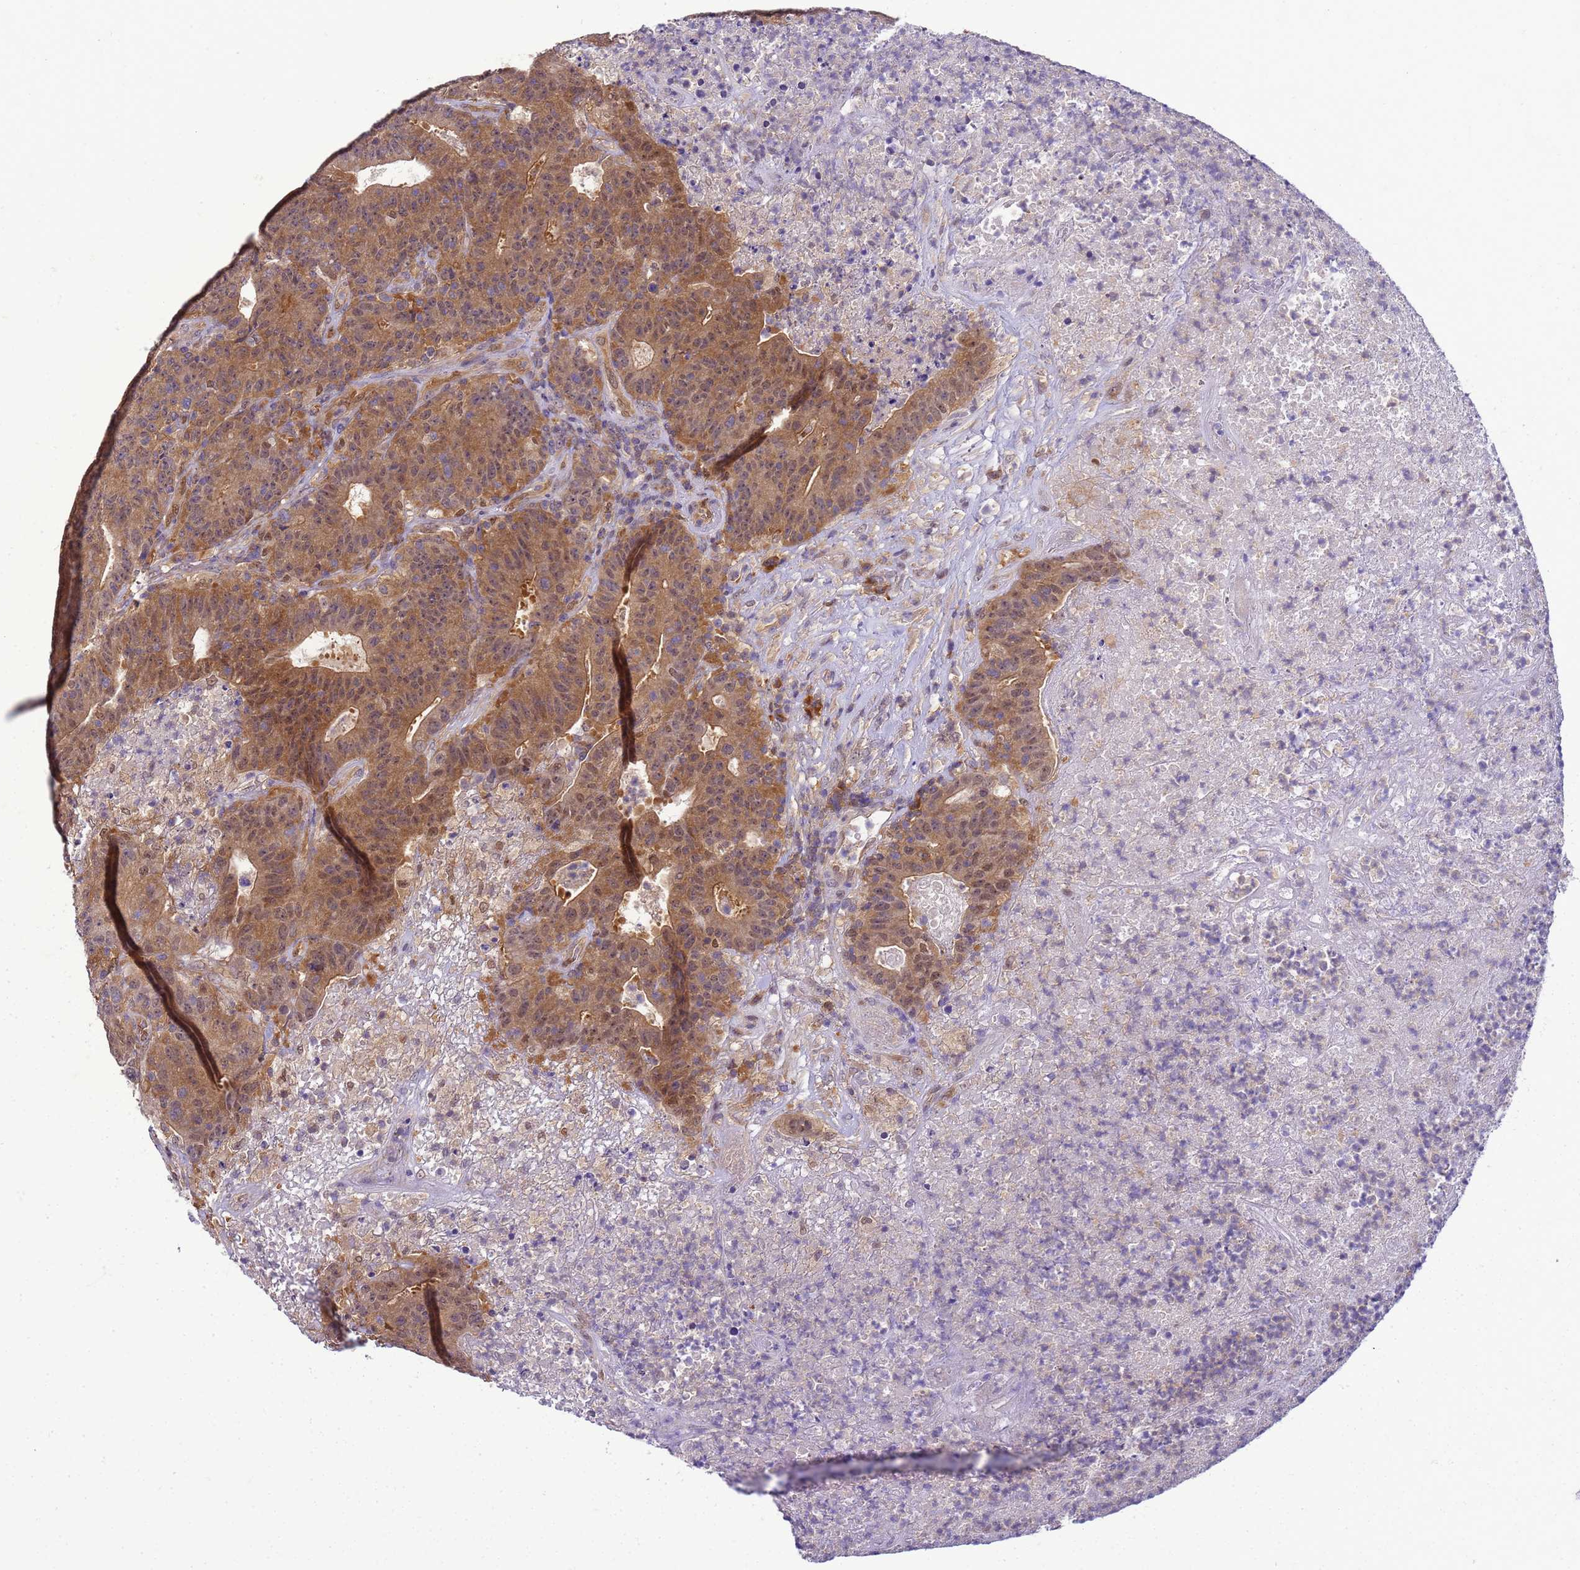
{"staining": {"intensity": "moderate", "quantity": ">75%", "location": "cytoplasmic/membranous"}, "tissue": "colorectal cancer", "cell_type": "Tumor cells", "image_type": "cancer", "snomed": [{"axis": "morphology", "description": "Adenocarcinoma, NOS"}, {"axis": "topography", "description": "Colon"}], "caption": "Immunohistochemical staining of human adenocarcinoma (colorectal) reveals moderate cytoplasmic/membranous protein positivity in approximately >75% of tumor cells.", "gene": "DDI2", "patient": {"sex": "female", "age": 75}}